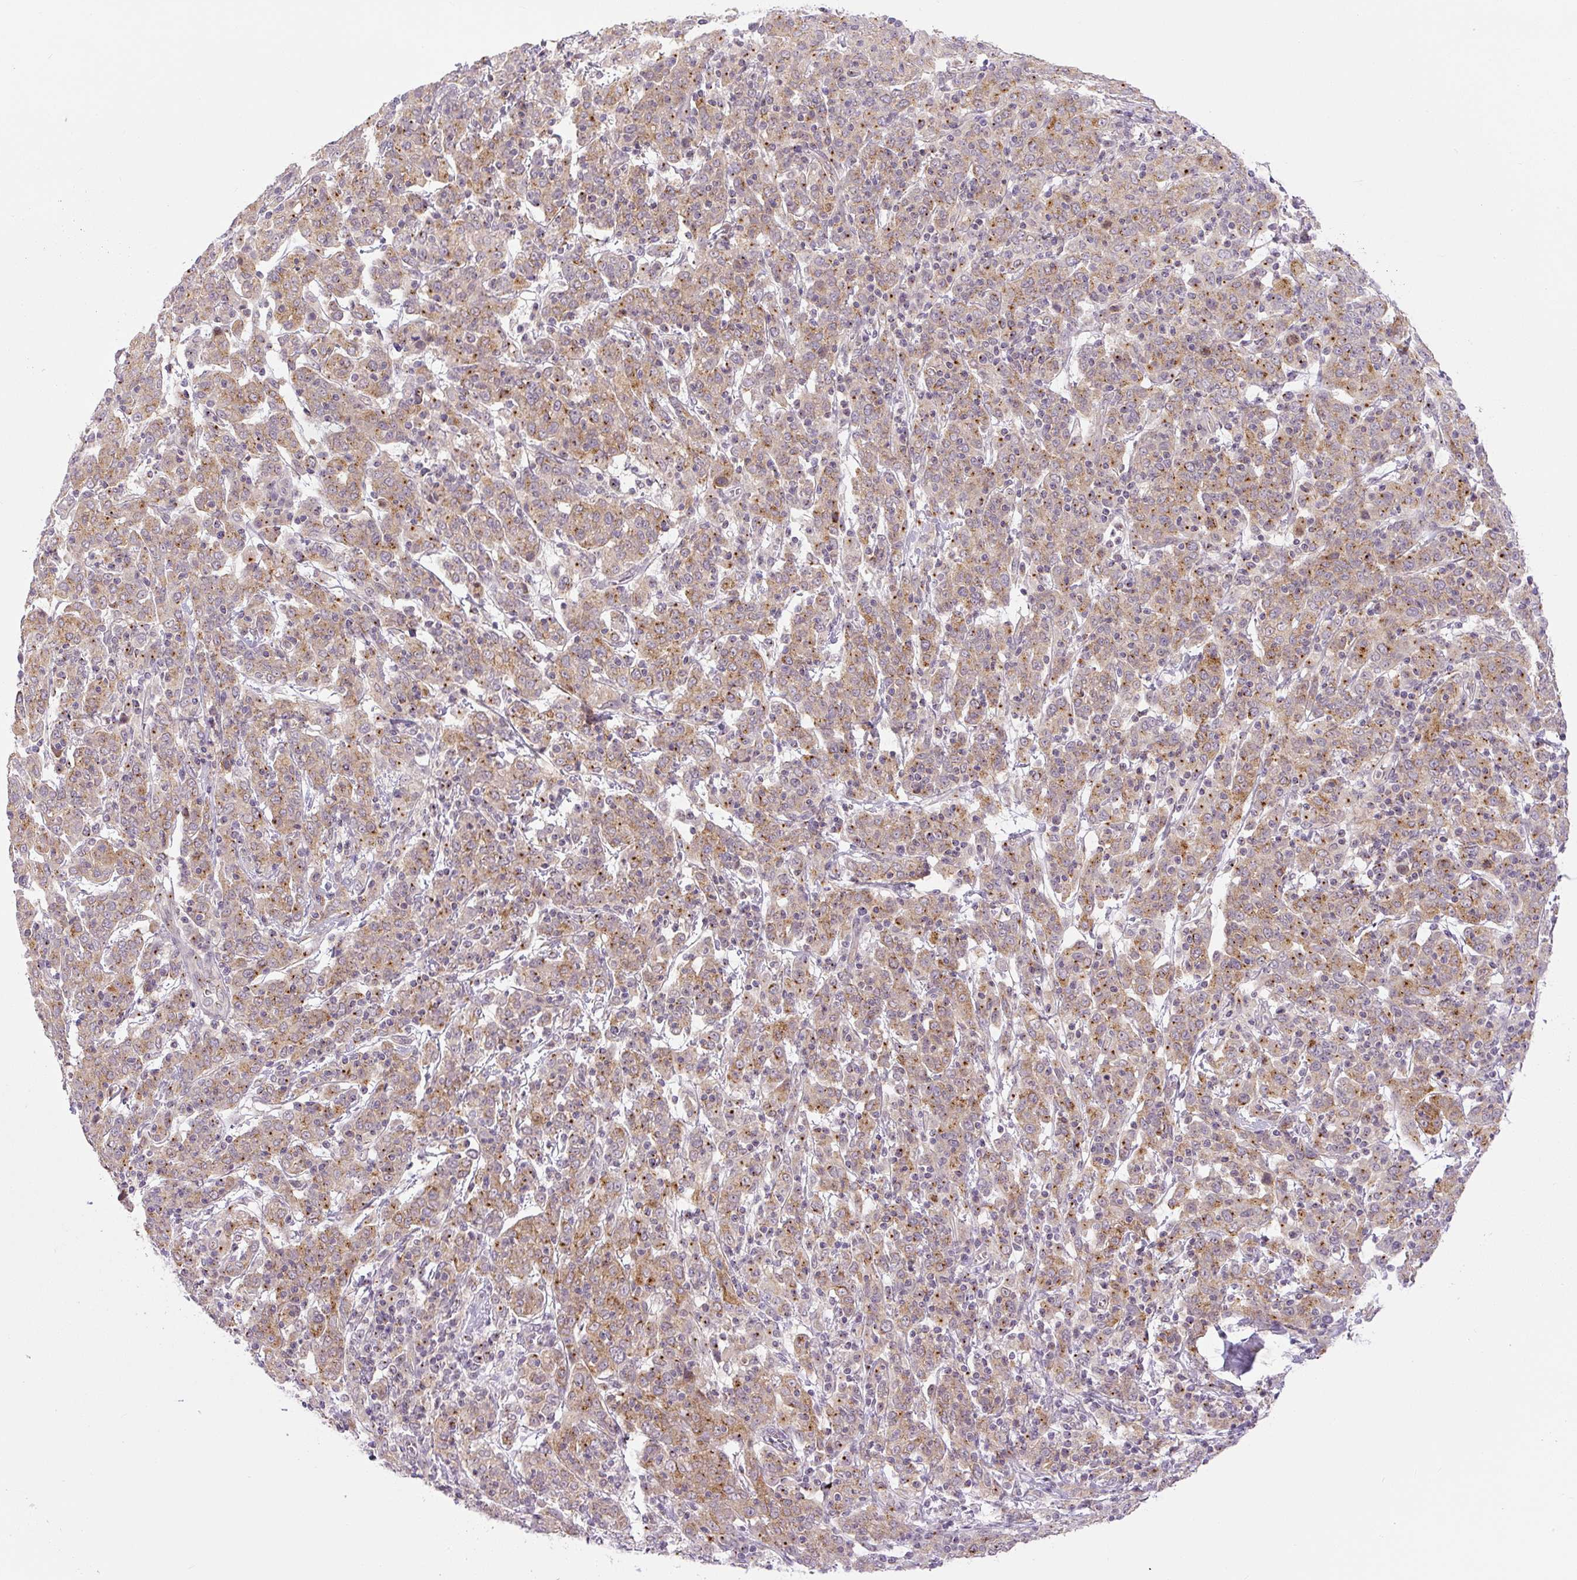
{"staining": {"intensity": "moderate", "quantity": ">75%", "location": "cytoplasmic/membranous"}, "tissue": "cervical cancer", "cell_type": "Tumor cells", "image_type": "cancer", "snomed": [{"axis": "morphology", "description": "Squamous cell carcinoma, NOS"}, {"axis": "topography", "description": "Cervix"}], "caption": "High-magnification brightfield microscopy of cervical squamous cell carcinoma stained with DAB (3,3'-diaminobenzidine) (brown) and counterstained with hematoxylin (blue). tumor cells exhibit moderate cytoplasmic/membranous expression is present in about>75% of cells. The staining was performed using DAB (3,3'-diaminobenzidine) to visualize the protein expression in brown, while the nuclei were stained in blue with hematoxylin (Magnification: 20x).", "gene": "PCM1", "patient": {"sex": "female", "age": 67}}